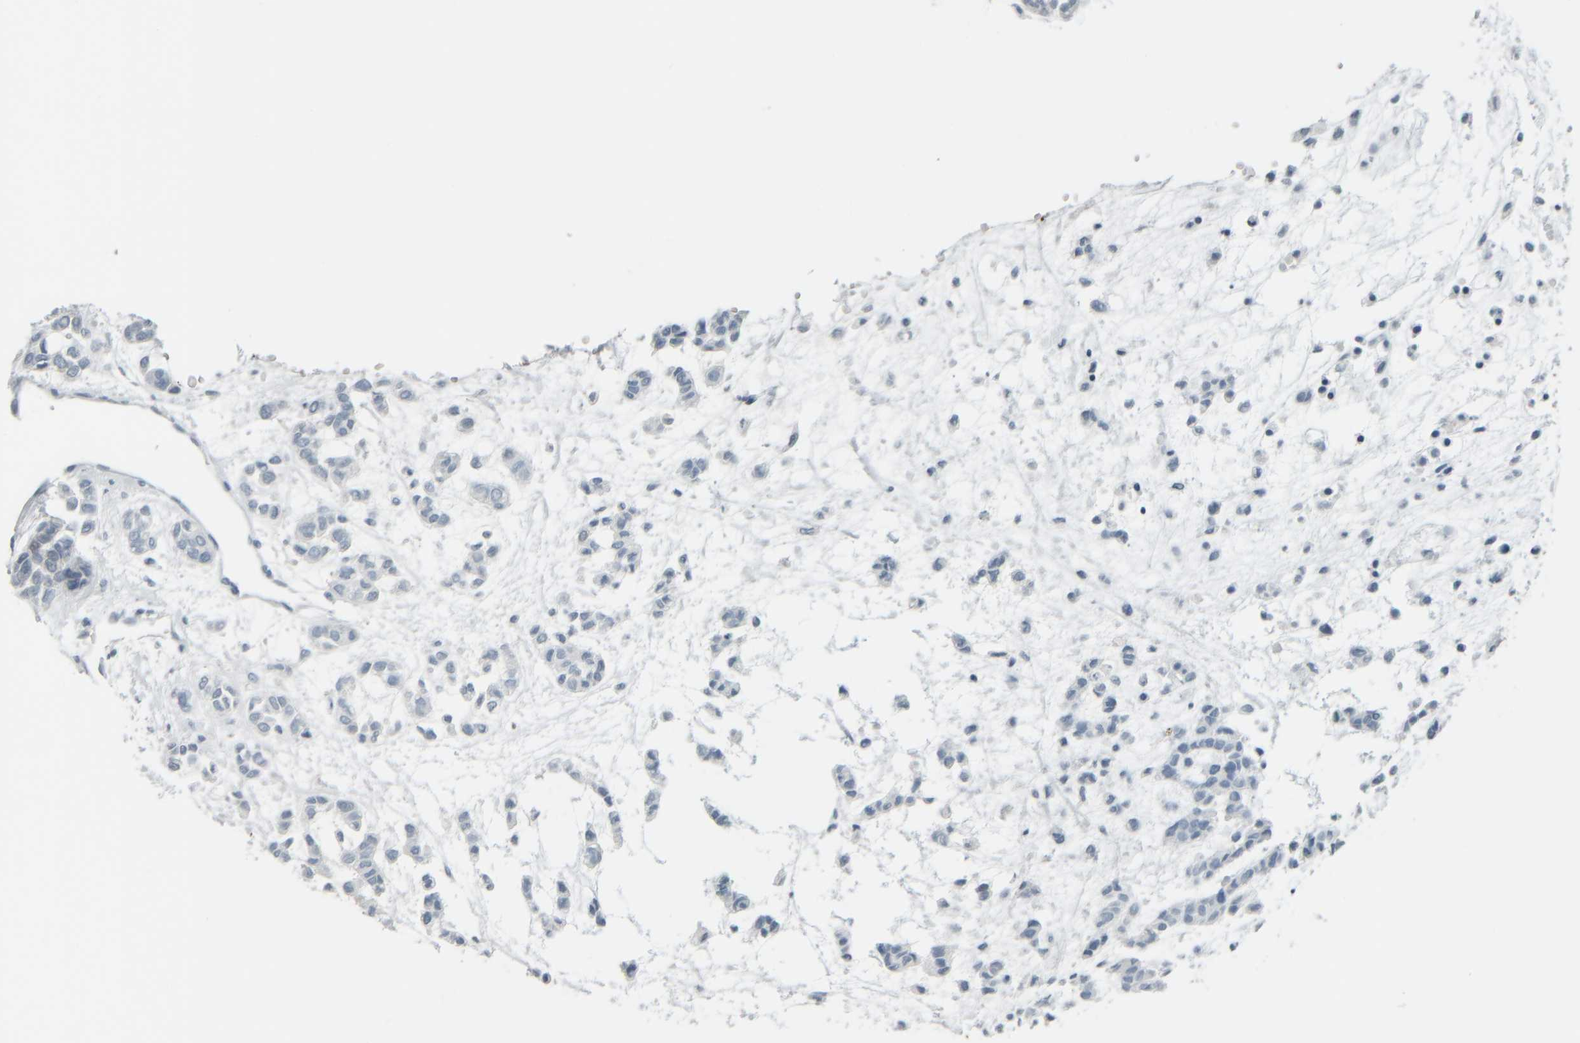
{"staining": {"intensity": "negative", "quantity": "none", "location": "none"}, "tissue": "head and neck cancer", "cell_type": "Tumor cells", "image_type": "cancer", "snomed": [{"axis": "morphology", "description": "Adenocarcinoma, NOS"}, {"axis": "morphology", "description": "Adenoma, NOS"}, {"axis": "topography", "description": "Head-Neck"}], "caption": "This image is of head and neck cancer (adenocarcinoma) stained with immunohistochemistry (IHC) to label a protein in brown with the nuclei are counter-stained blue. There is no positivity in tumor cells.", "gene": "TPSAB1", "patient": {"sex": "female", "age": 55}}